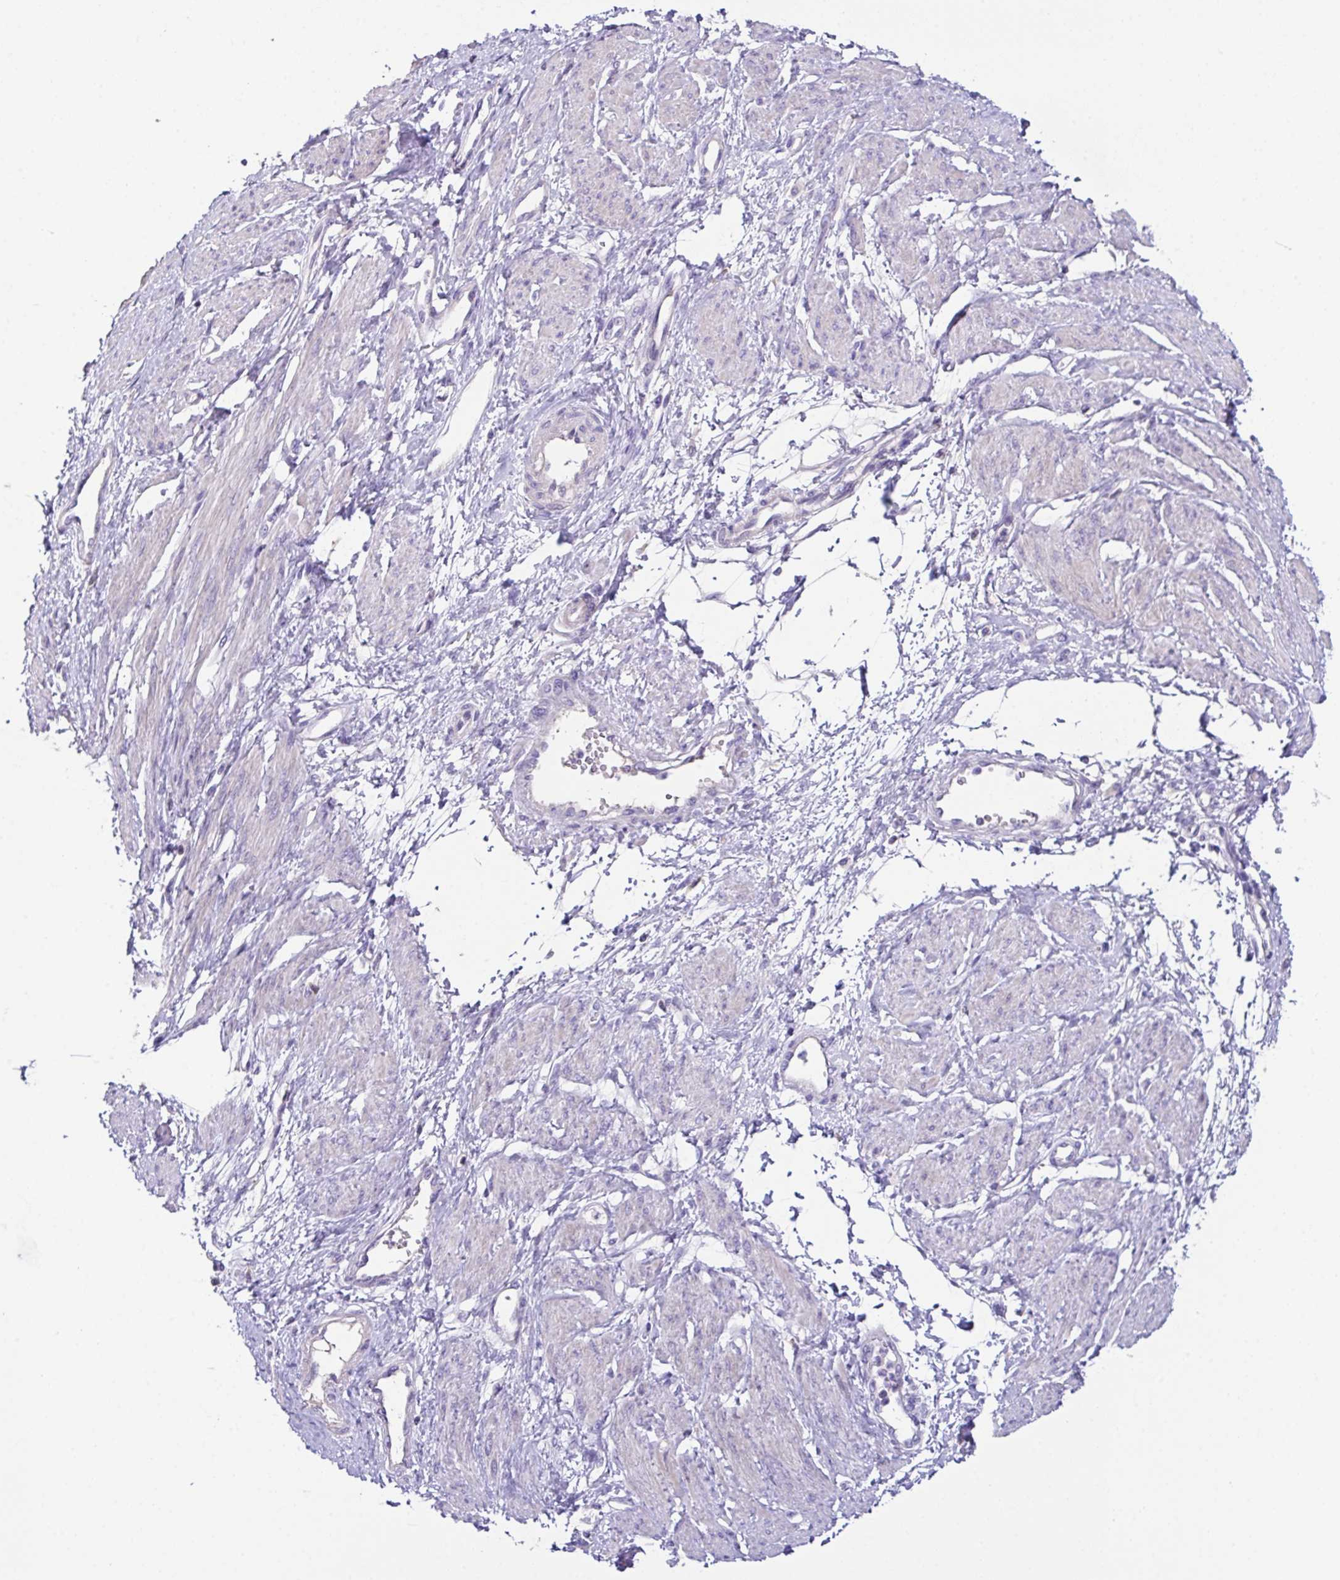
{"staining": {"intensity": "negative", "quantity": "none", "location": "none"}, "tissue": "smooth muscle", "cell_type": "Smooth muscle cells", "image_type": "normal", "snomed": [{"axis": "morphology", "description": "Normal tissue, NOS"}, {"axis": "topography", "description": "Smooth muscle"}, {"axis": "topography", "description": "Uterus"}], "caption": "Immunohistochemistry (IHC) image of benign smooth muscle: human smooth muscle stained with DAB (3,3'-diaminobenzidine) reveals no significant protein positivity in smooth muscle cells.", "gene": "MARCO", "patient": {"sex": "female", "age": 39}}